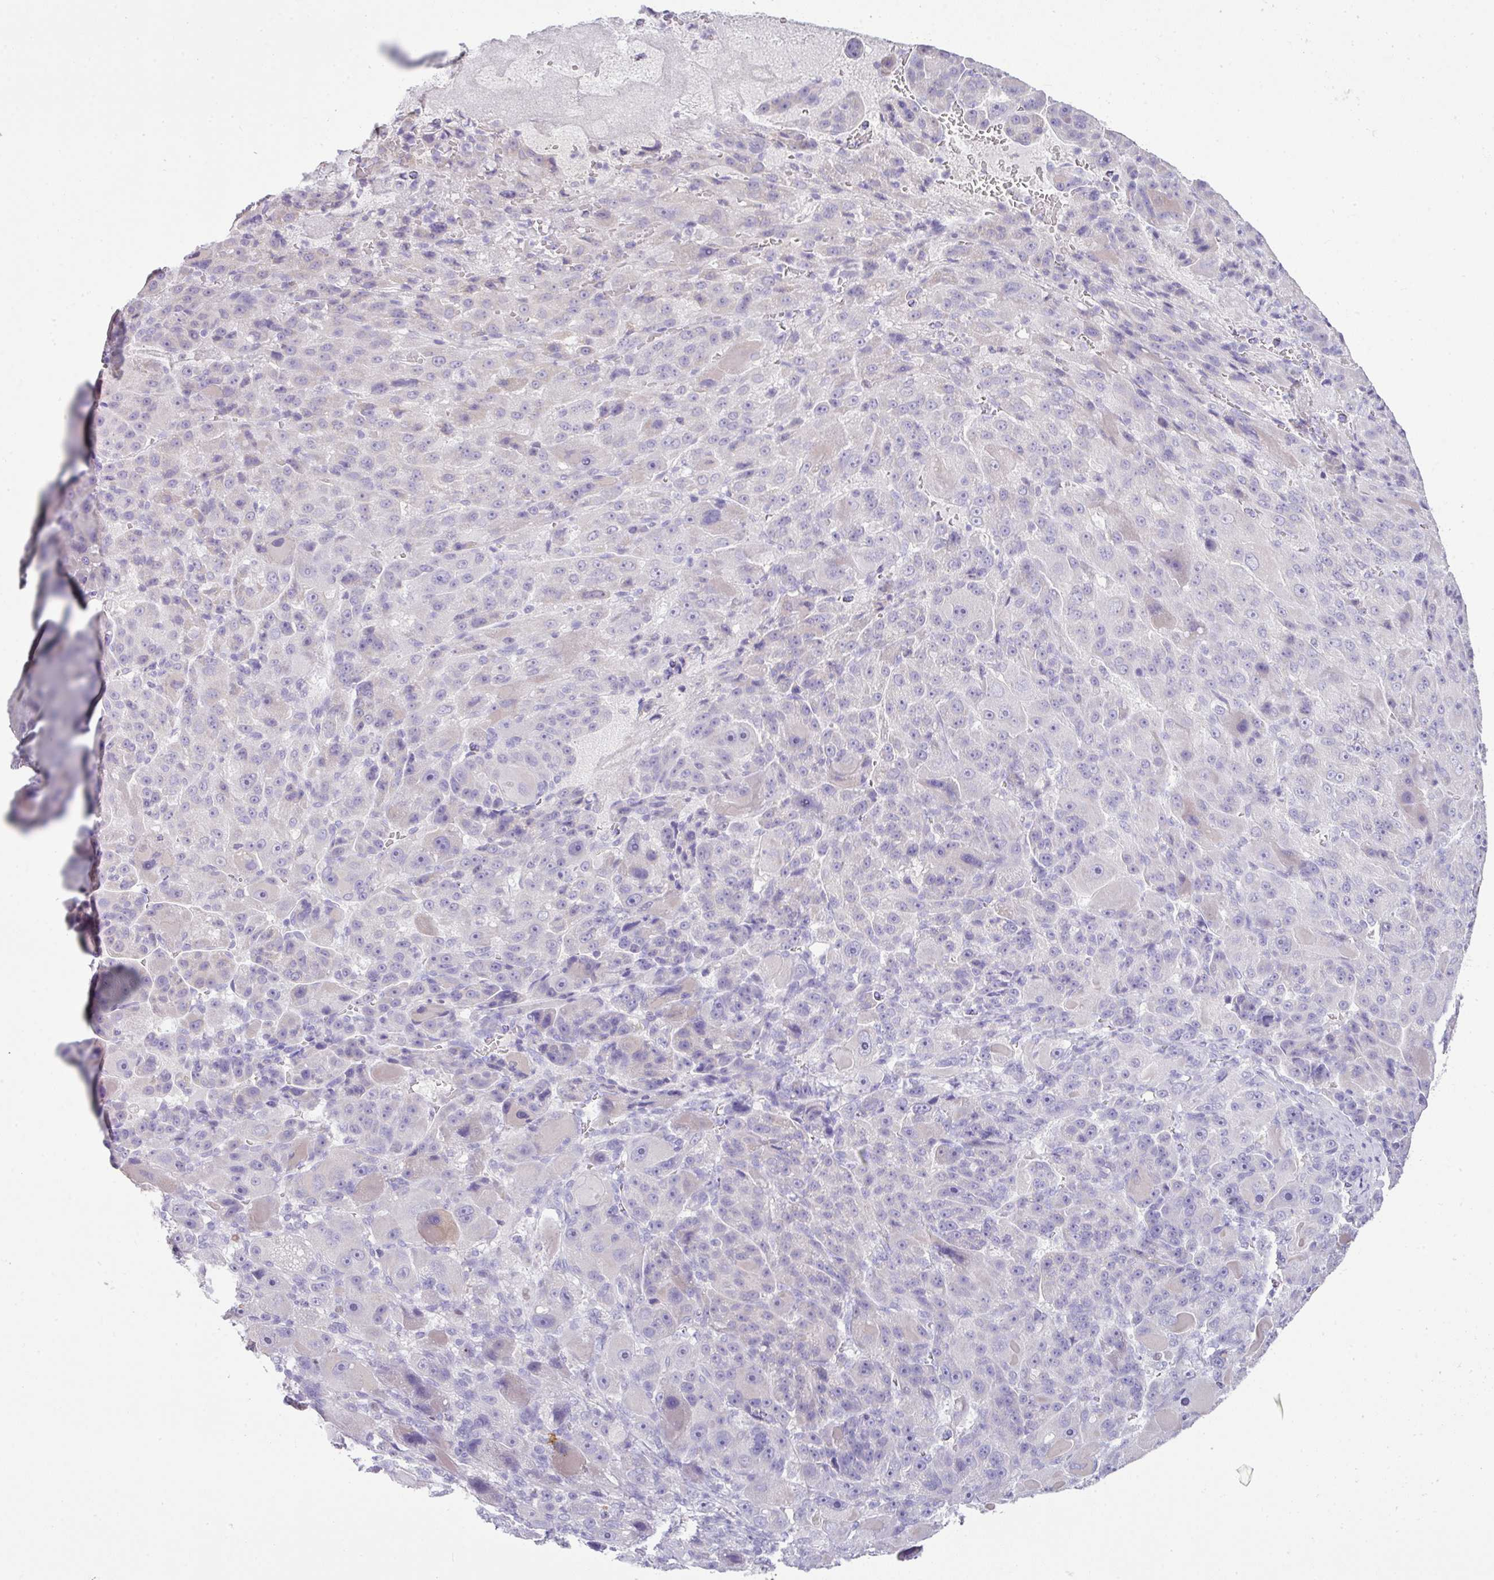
{"staining": {"intensity": "negative", "quantity": "none", "location": "none"}, "tissue": "liver cancer", "cell_type": "Tumor cells", "image_type": "cancer", "snomed": [{"axis": "morphology", "description": "Carcinoma, Hepatocellular, NOS"}, {"axis": "topography", "description": "Liver"}], "caption": "Tumor cells are negative for protein expression in human hepatocellular carcinoma (liver).", "gene": "BCL11A", "patient": {"sex": "male", "age": 76}}